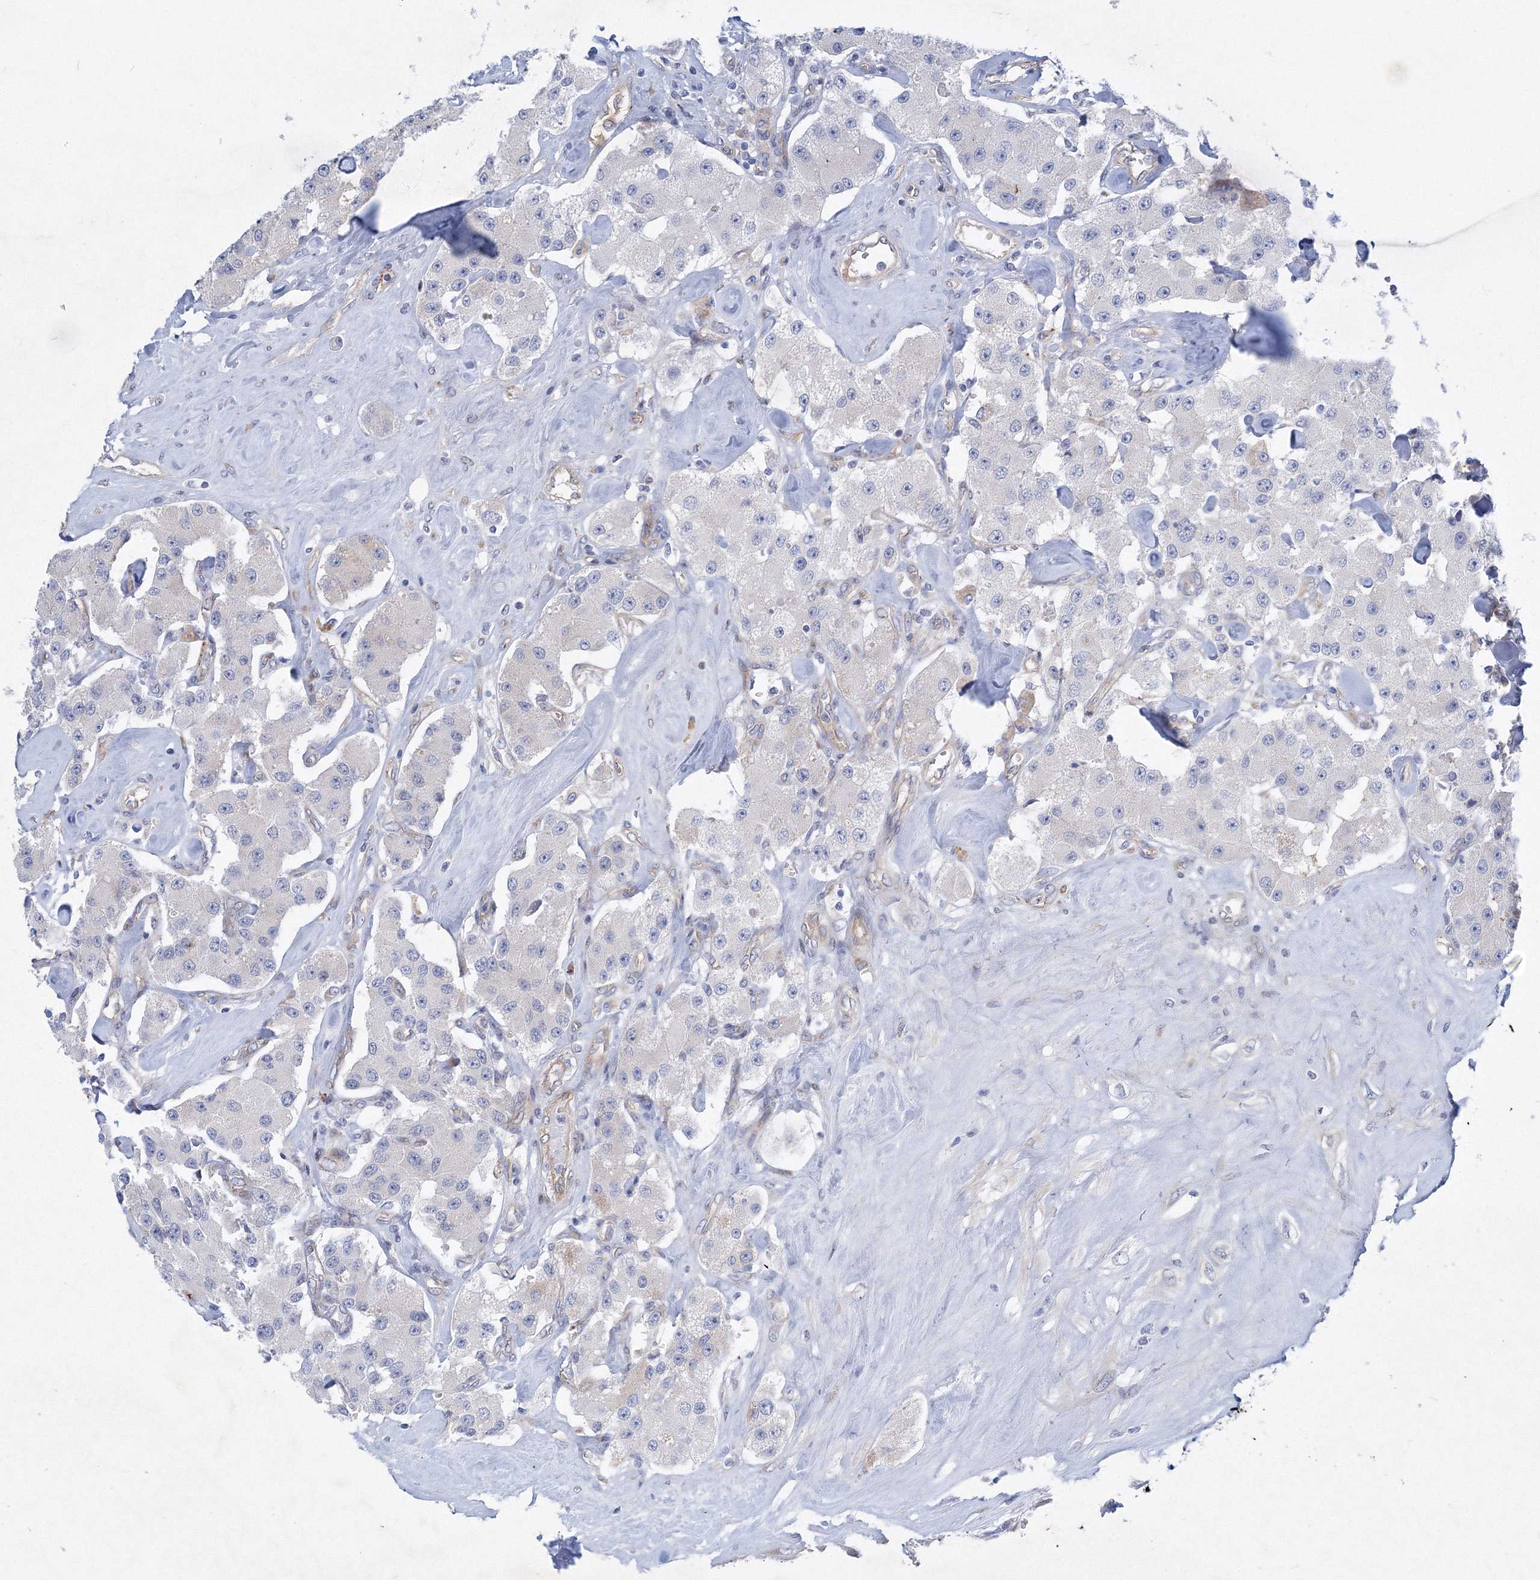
{"staining": {"intensity": "negative", "quantity": "none", "location": "none"}, "tissue": "carcinoid", "cell_type": "Tumor cells", "image_type": "cancer", "snomed": [{"axis": "morphology", "description": "Carcinoid, malignant, NOS"}, {"axis": "topography", "description": "Pancreas"}], "caption": "A photomicrograph of human malignant carcinoid is negative for staining in tumor cells.", "gene": "TANC1", "patient": {"sex": "male", "age": 41}}